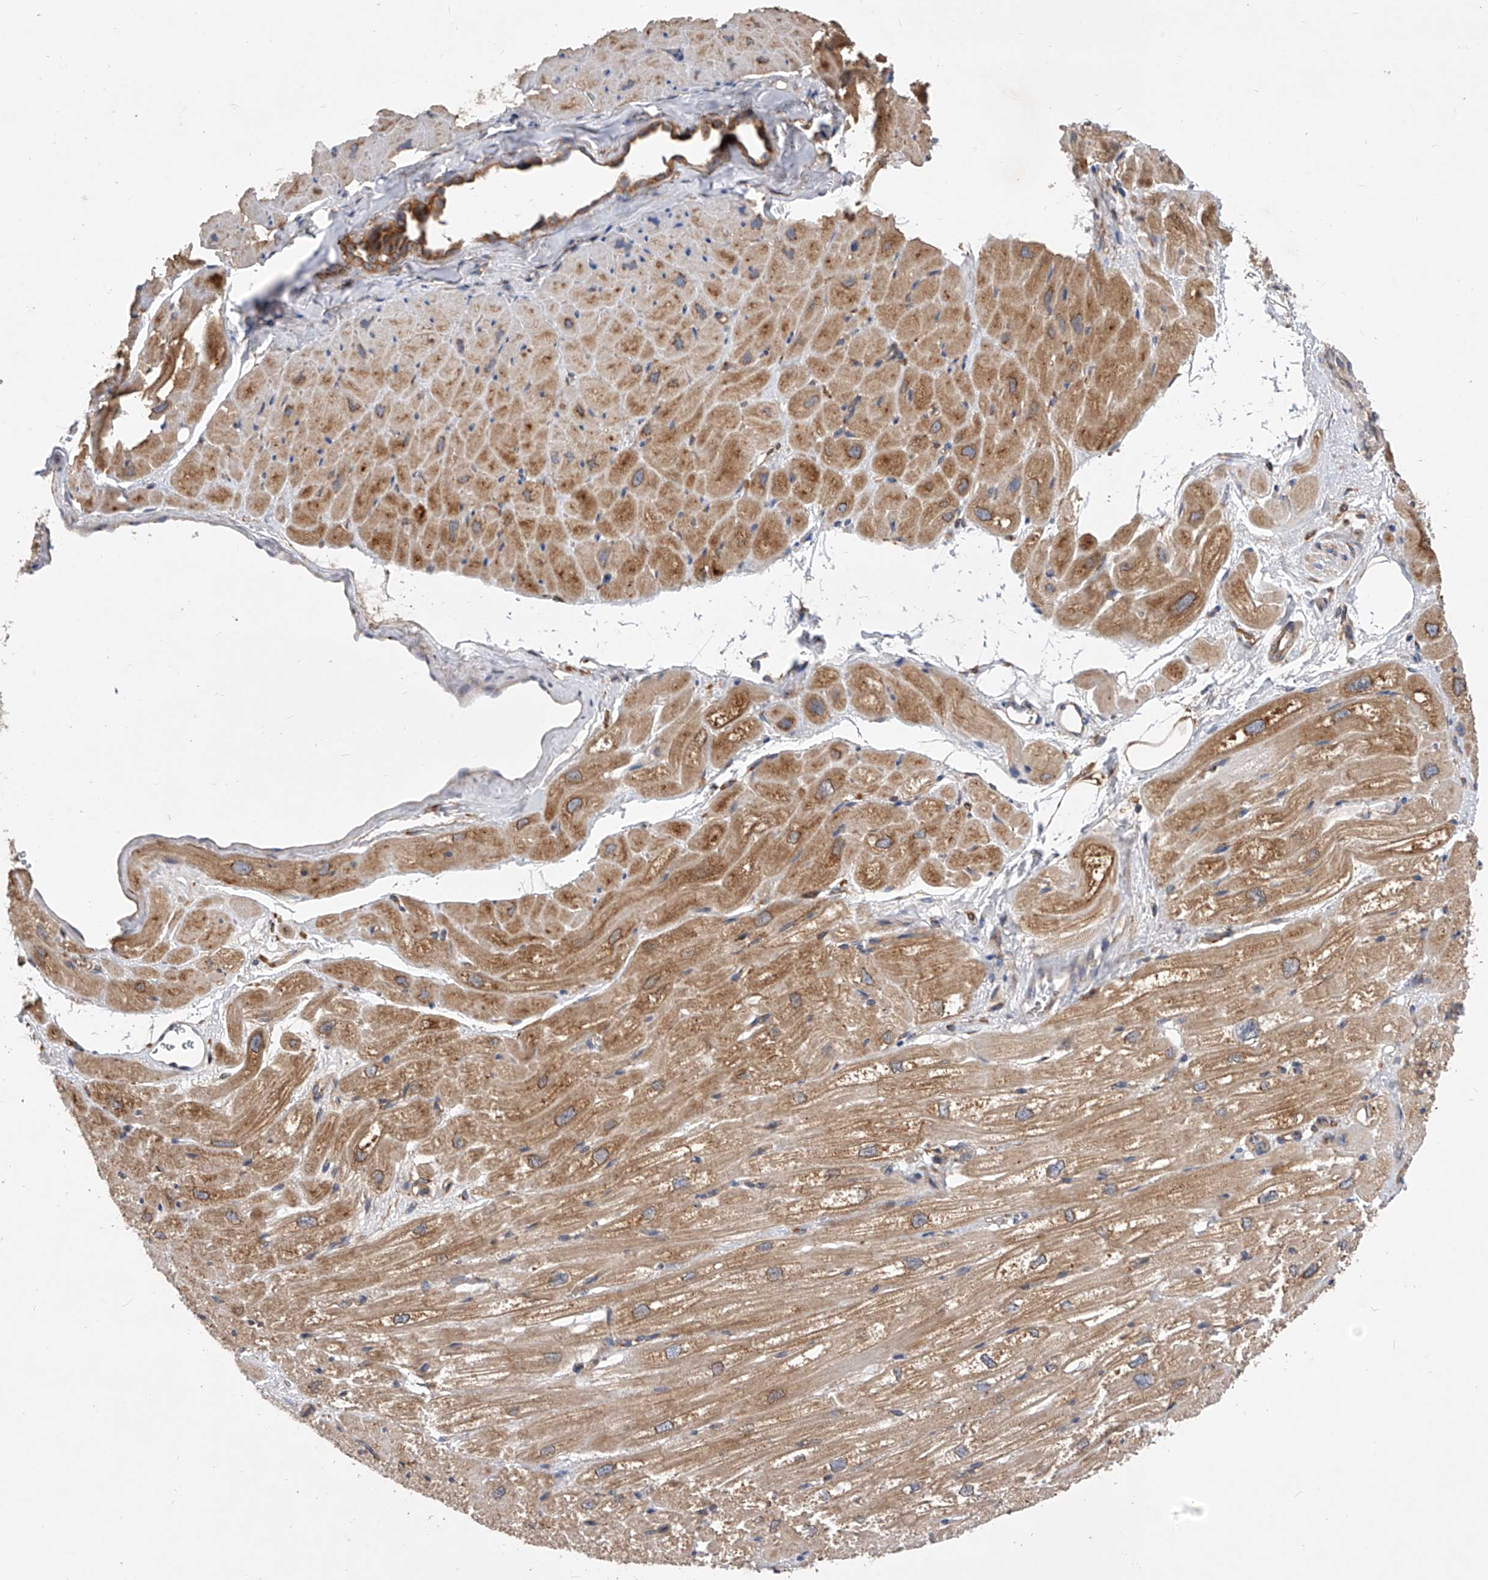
{"staining": {"intensity": "moderate", "quantity": ">75%", "location": "cytoplasmic/membranous"}, "tissue": "heart muscle", "cell_type": "Cardiomyocytes", "image_type": "normal", "snomed": [{"axis": "morphology", "description": "Normal tissue, NOS"}, {"axis": "topography", "description": "Heart"}], "caption": "A brown stain shows moderate cytoplasmic/membranous positivity of a protein in cardiomyocytes of unremarkable heart muscle. Using DAB (brown) and hematoxylin (blue) stains, captured at high magnification using brightfield microscopy.", "gene": "CFAP410", "patient": {"sex": "male", "age": 50}}